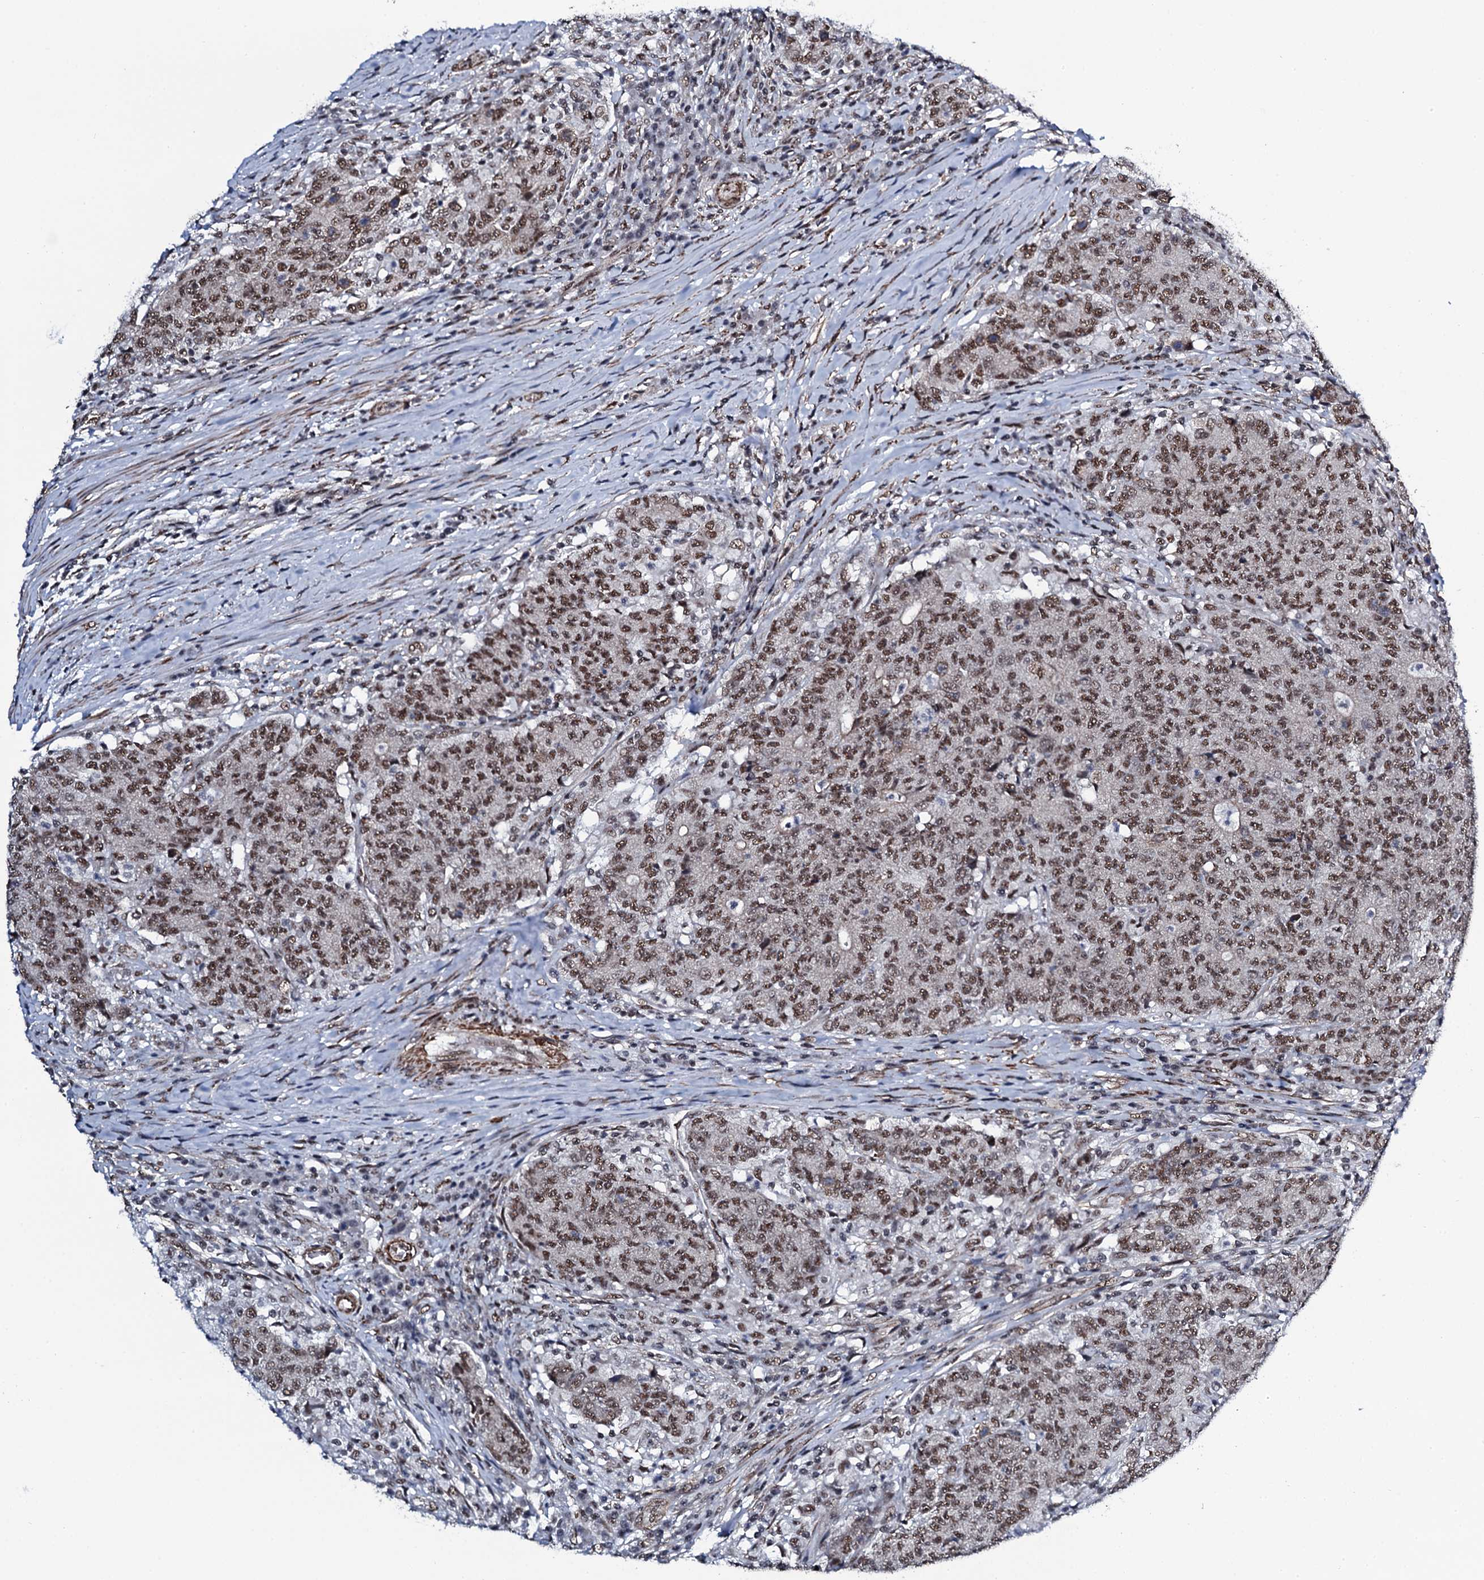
{"staining": {"intensity": "moderate", "quantity": ">75%", "location": "nuclear"}, "tissue": "colorectal cancer", "cell_type": "Tumor cells", "image_type": "cancer", "snomed": [{"axis": "morphology", "description": "Adenocarcinoma, NOS"}, {"axis": "topography", "description": "Colon"}], "caption": "High-power microscopy captured an immunohistochemistry (IHC) image of adenocarcinoma (colorectal), revealing moderate nuclear positivity in about >75% of tumor cells. Nuclei are stained in blue.", "gene": "CWC15", "patient": {"sex": "female", "age": 75}}